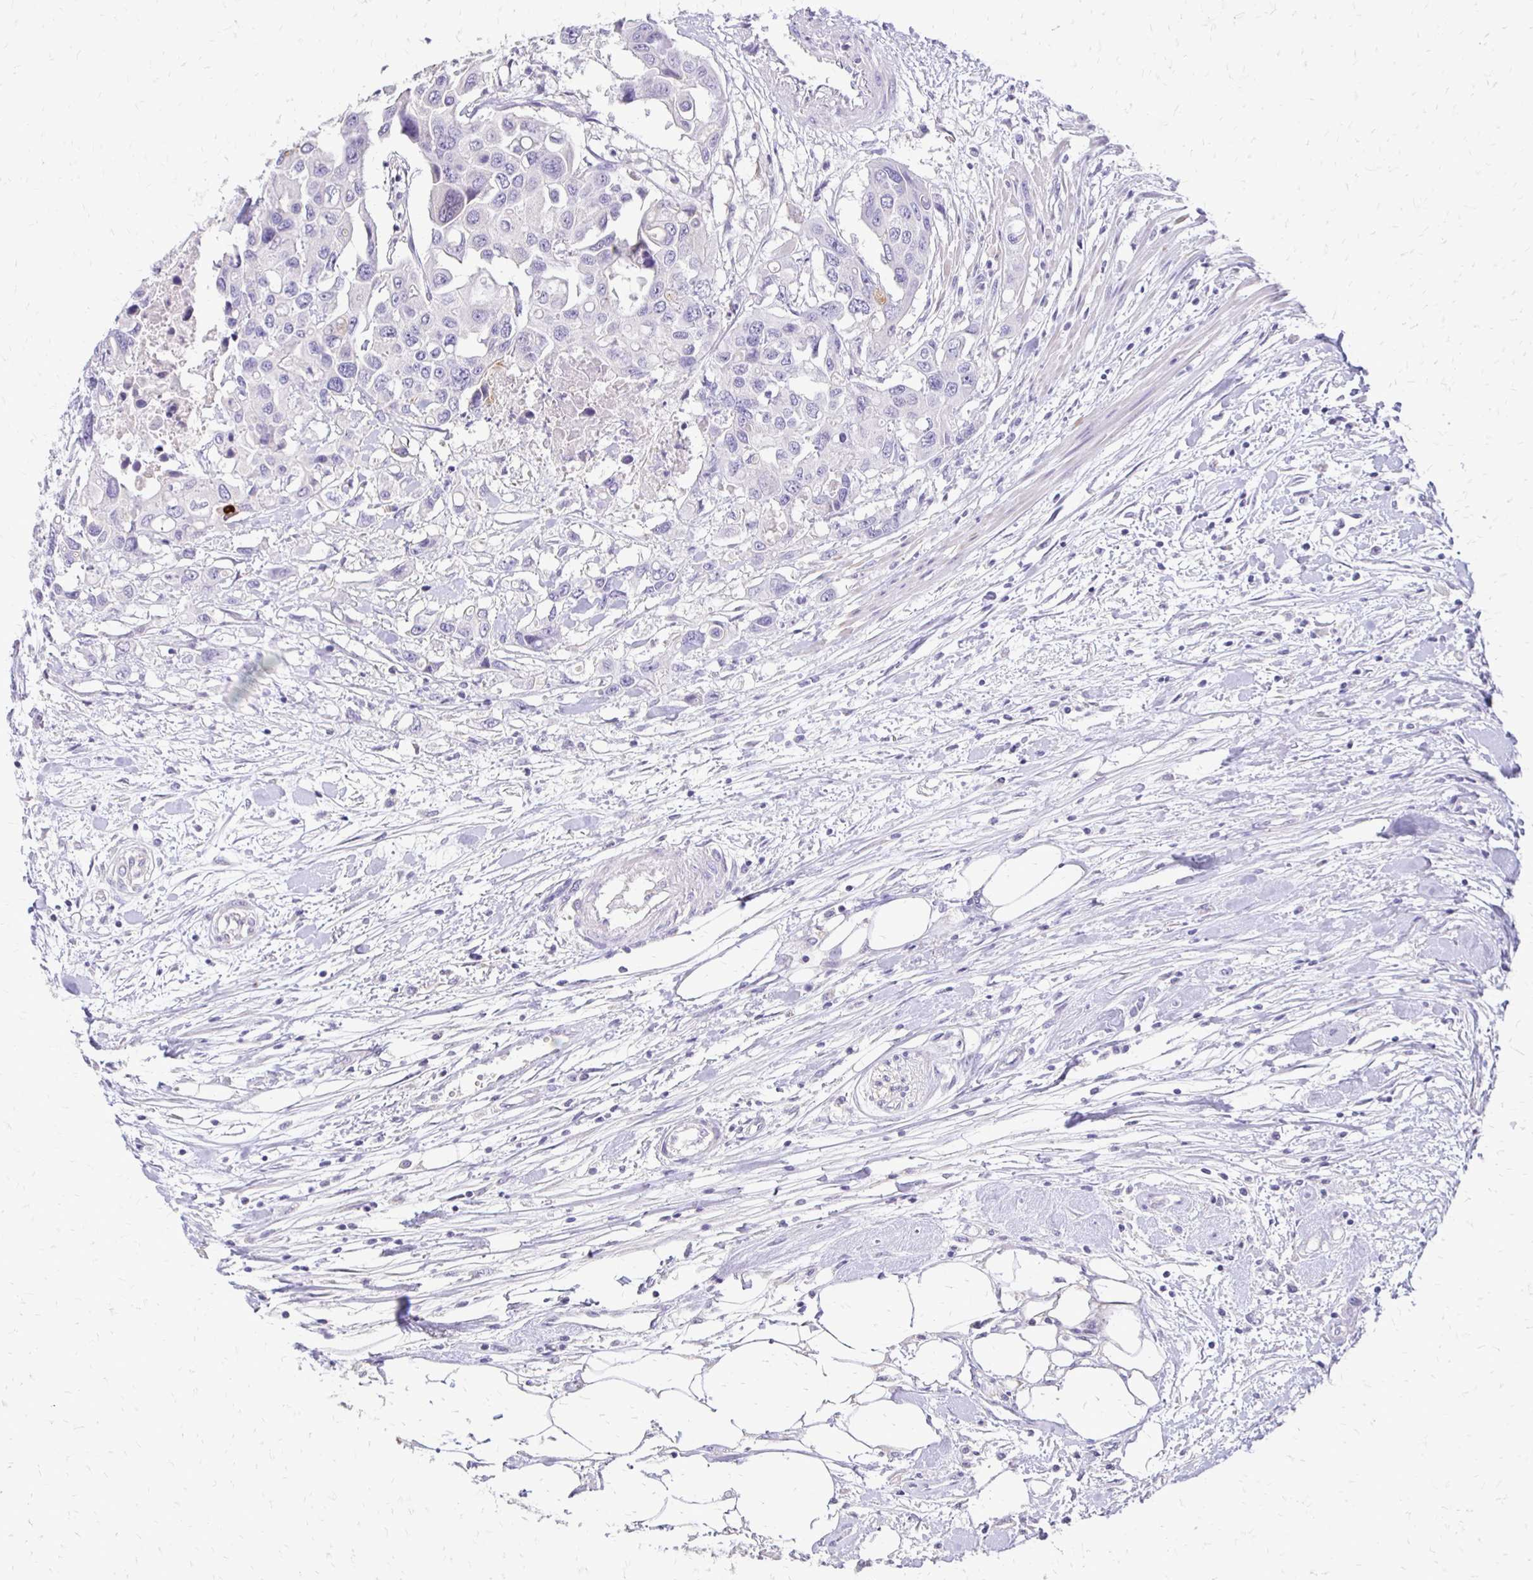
{"staining": {"intensity": "negative", "quantity": "none", "location": "none"}, "tissue": "colorectal cancer", "cell_type": "Tumor cells", "image_type": "cancer", "snomed": [{"axis": "morphology", "description": "Adenocarcinoma, NOS"}, {"axis": "topography", "description": "Colon"}], "caption": "Immunohistochemistry (IHC) histopathology image of human adenocarcinoma (colorectal) stained for a protein (brown), which shows no staining in tumor cells.", "gene": "ALPG", "patient": {"sex": "male", "age": 77}}